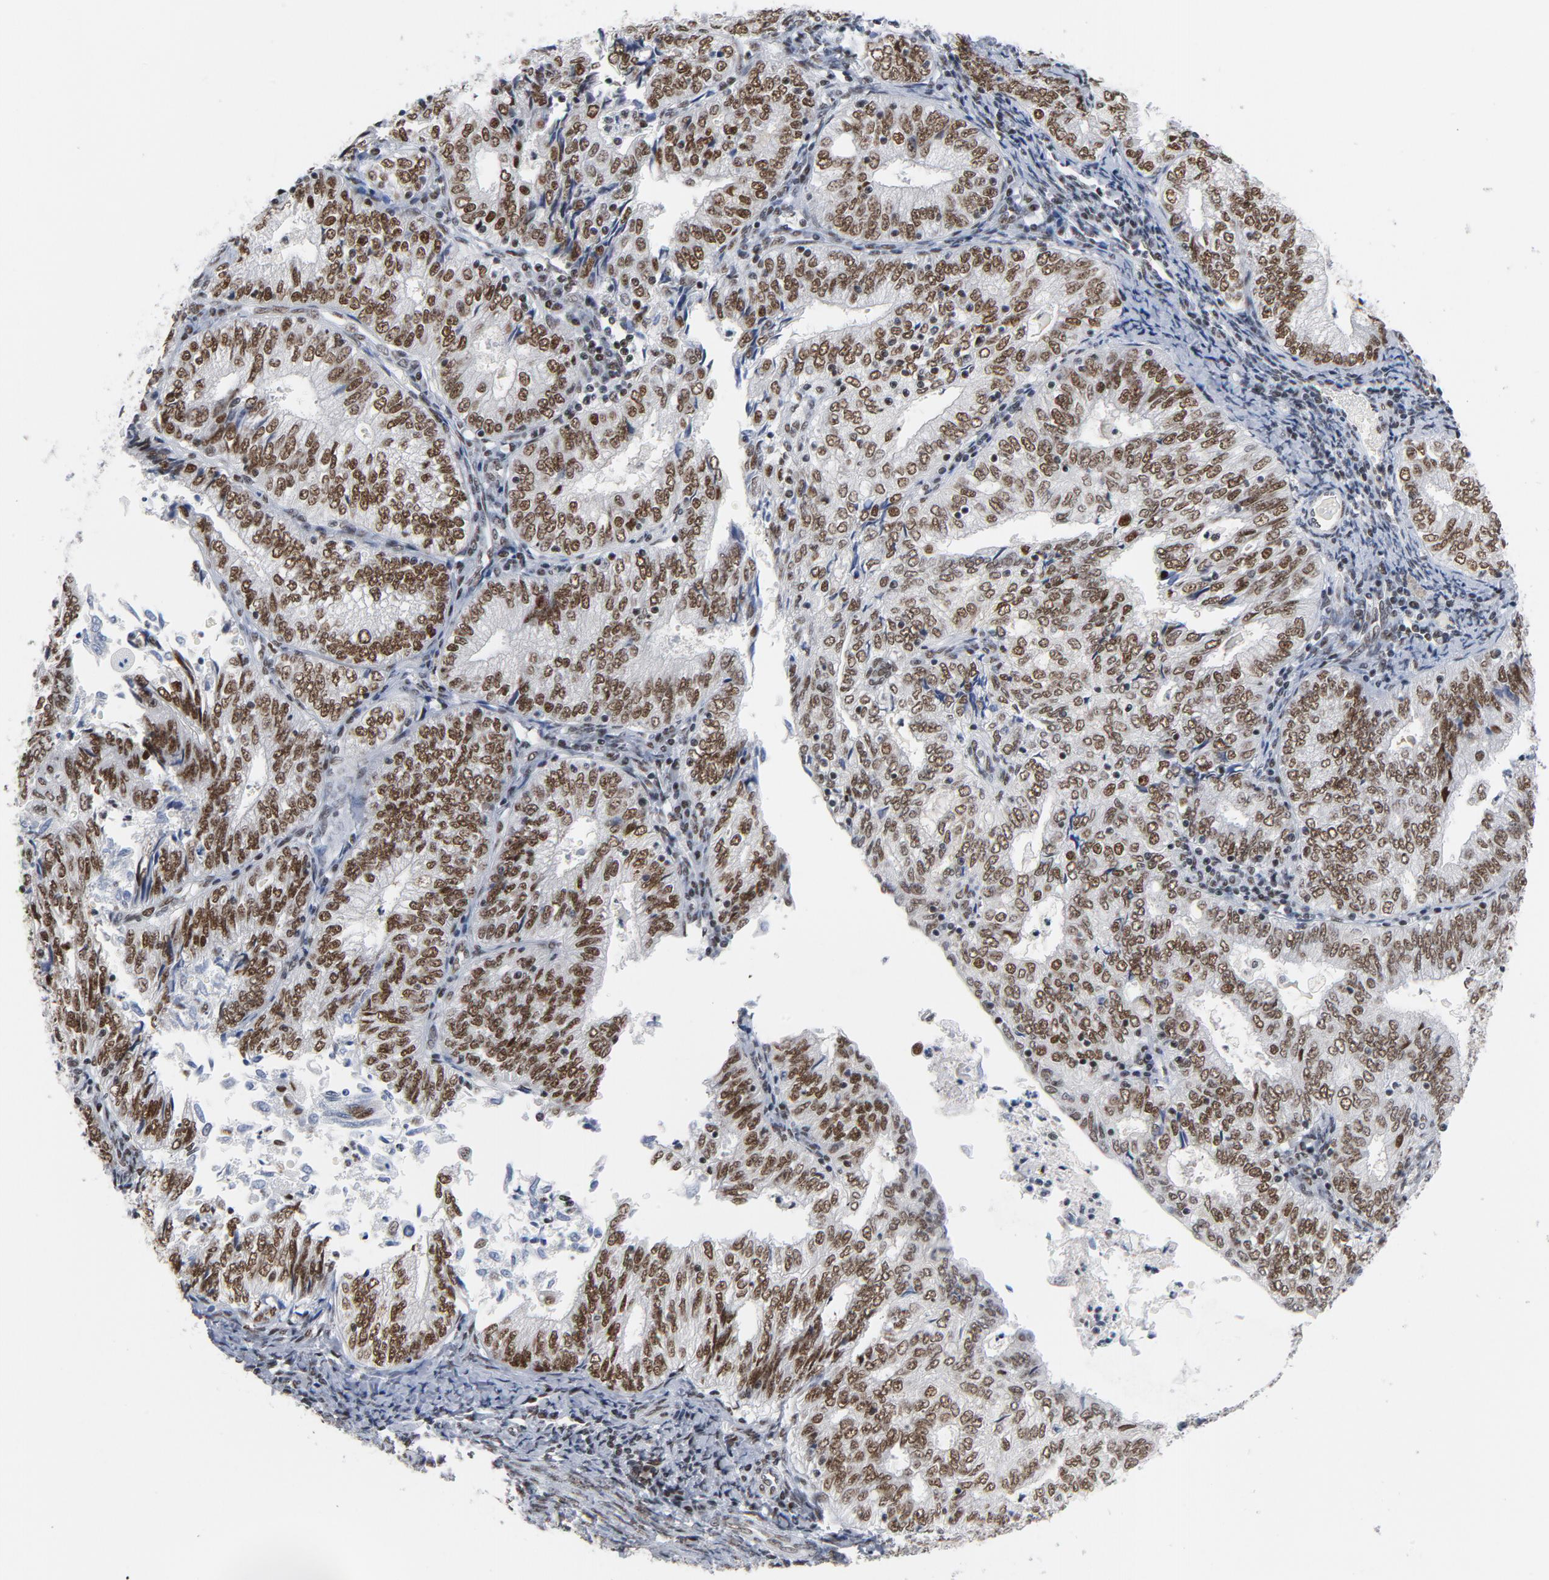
{"staining": {"intensity": "strong", "quantity": ">75%", "location": "cytoplasmic/membranous,nuclear"}, "tissue": "endometrial cancer", "cell_type": "Tumor cells", "image_type": "cancer", "snomed": [{"axis": "morphology", "description": "Adenocarcinoma, NOS"}, {"axis": "topography", "description": "Endometrium"}], "caption": "This is a photomicrograph of immunohistochemistry staining of adenocarcinoma (endometrial), which shows strong positivity in the cytoplasmic/membranous and nuclear of tumor cells.", "gene": "CSTF2", "patient": {"sex": "female", "age": 69}}